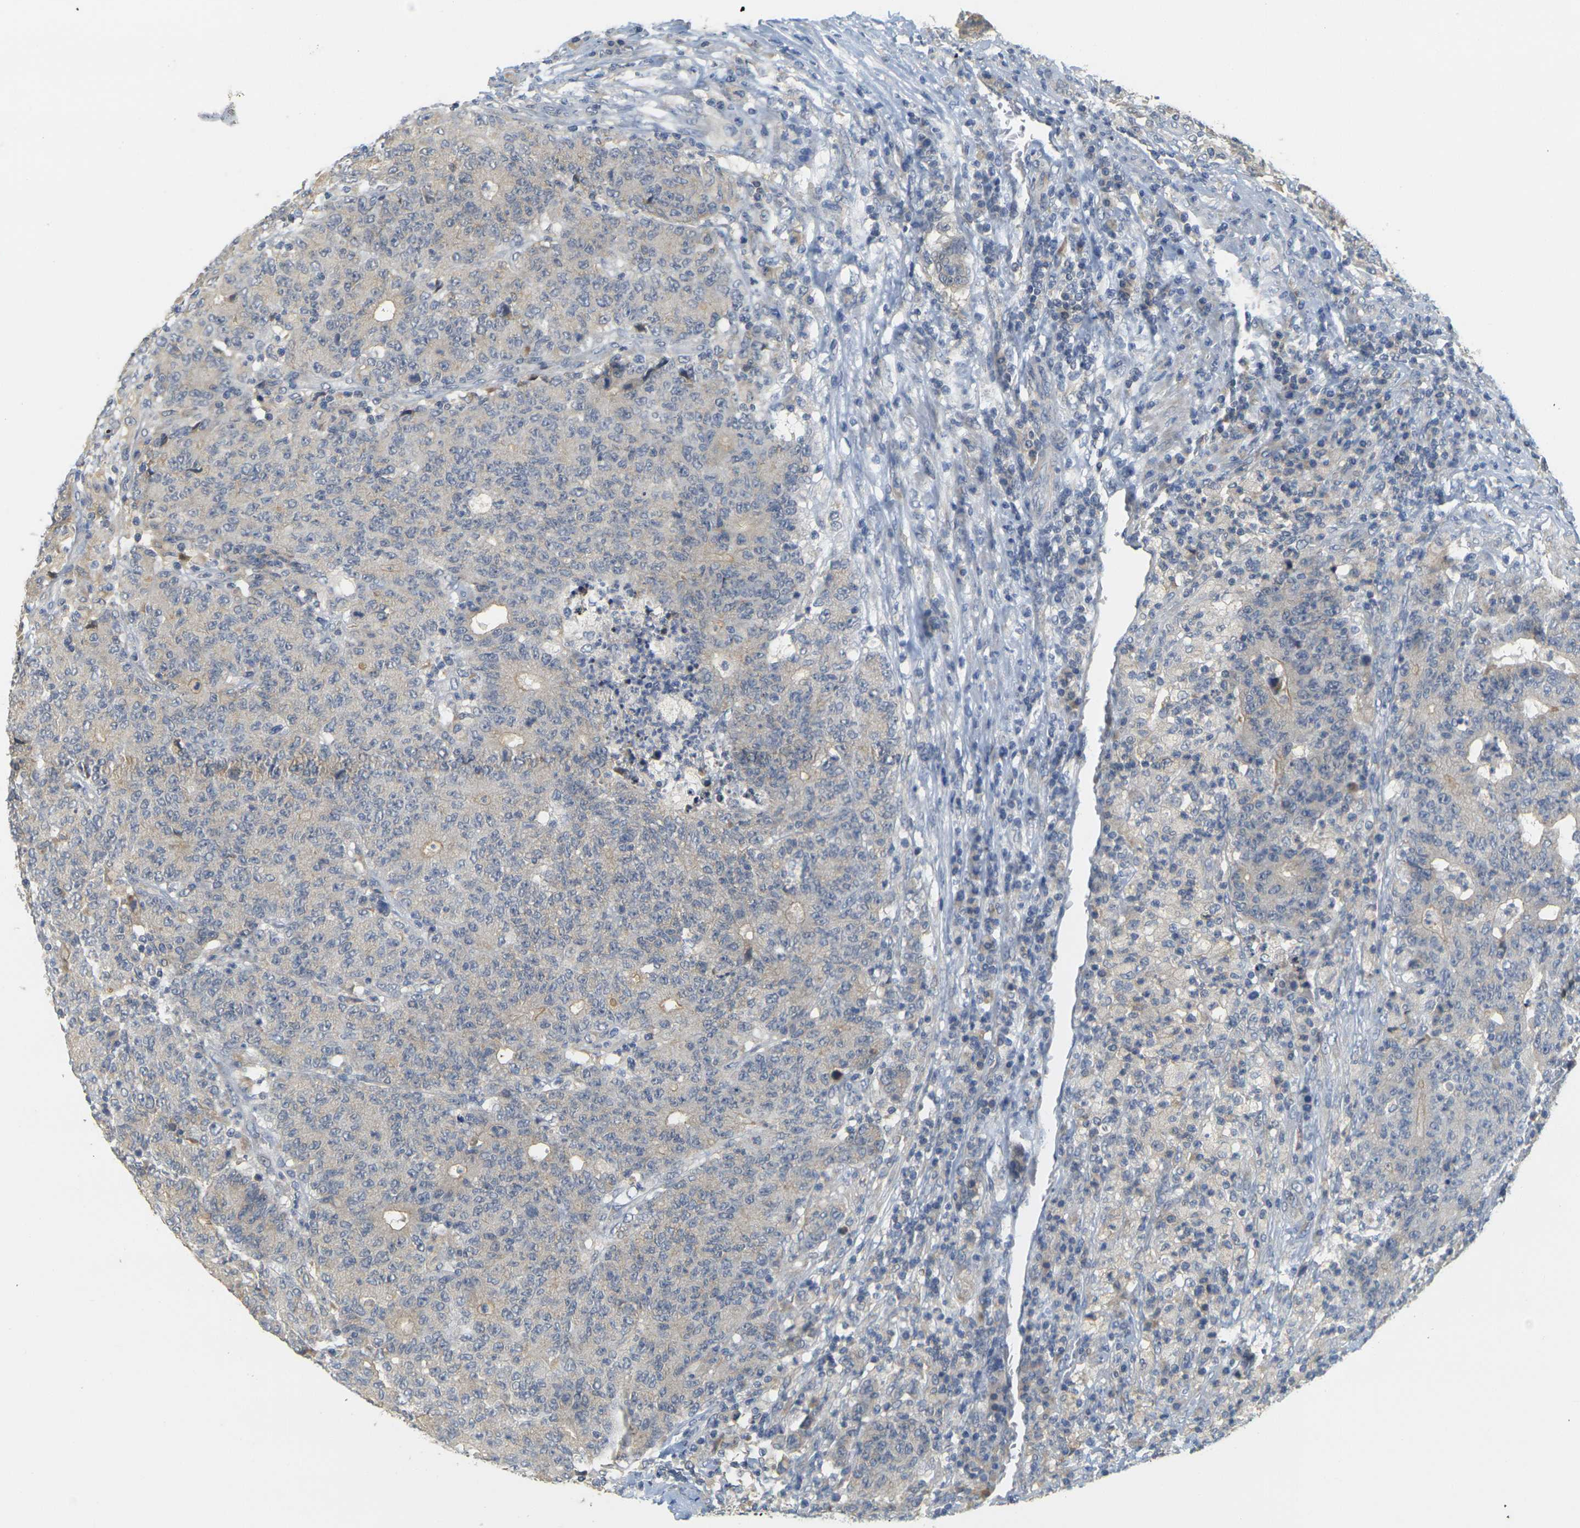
{"staining": {"intensity": "moderate", "quantity": "<25%", "location": "cytoplasmic/membranous"}, "tissue": "colorectal cancer", "cell_type": "Tumor cells", "image_type": "cancer", "snomed": [{"axis": "morphology", "description": "Normal tissue, NOS"}, {"axis": "morphology", "description": "Adenocarcinoma, NOS"}, {"axis": "topography", "description": "Colon"}], "caption": "Protein staining shows moderate cytoplasmic/membranous staining in about <25% of tumor cells in adenocarcinoma (colorectal). (DAB IHC with brightfield microscopy, high magnification).", "gene": "GDAP1", "patient": {"sex": "female", "age": 75}}